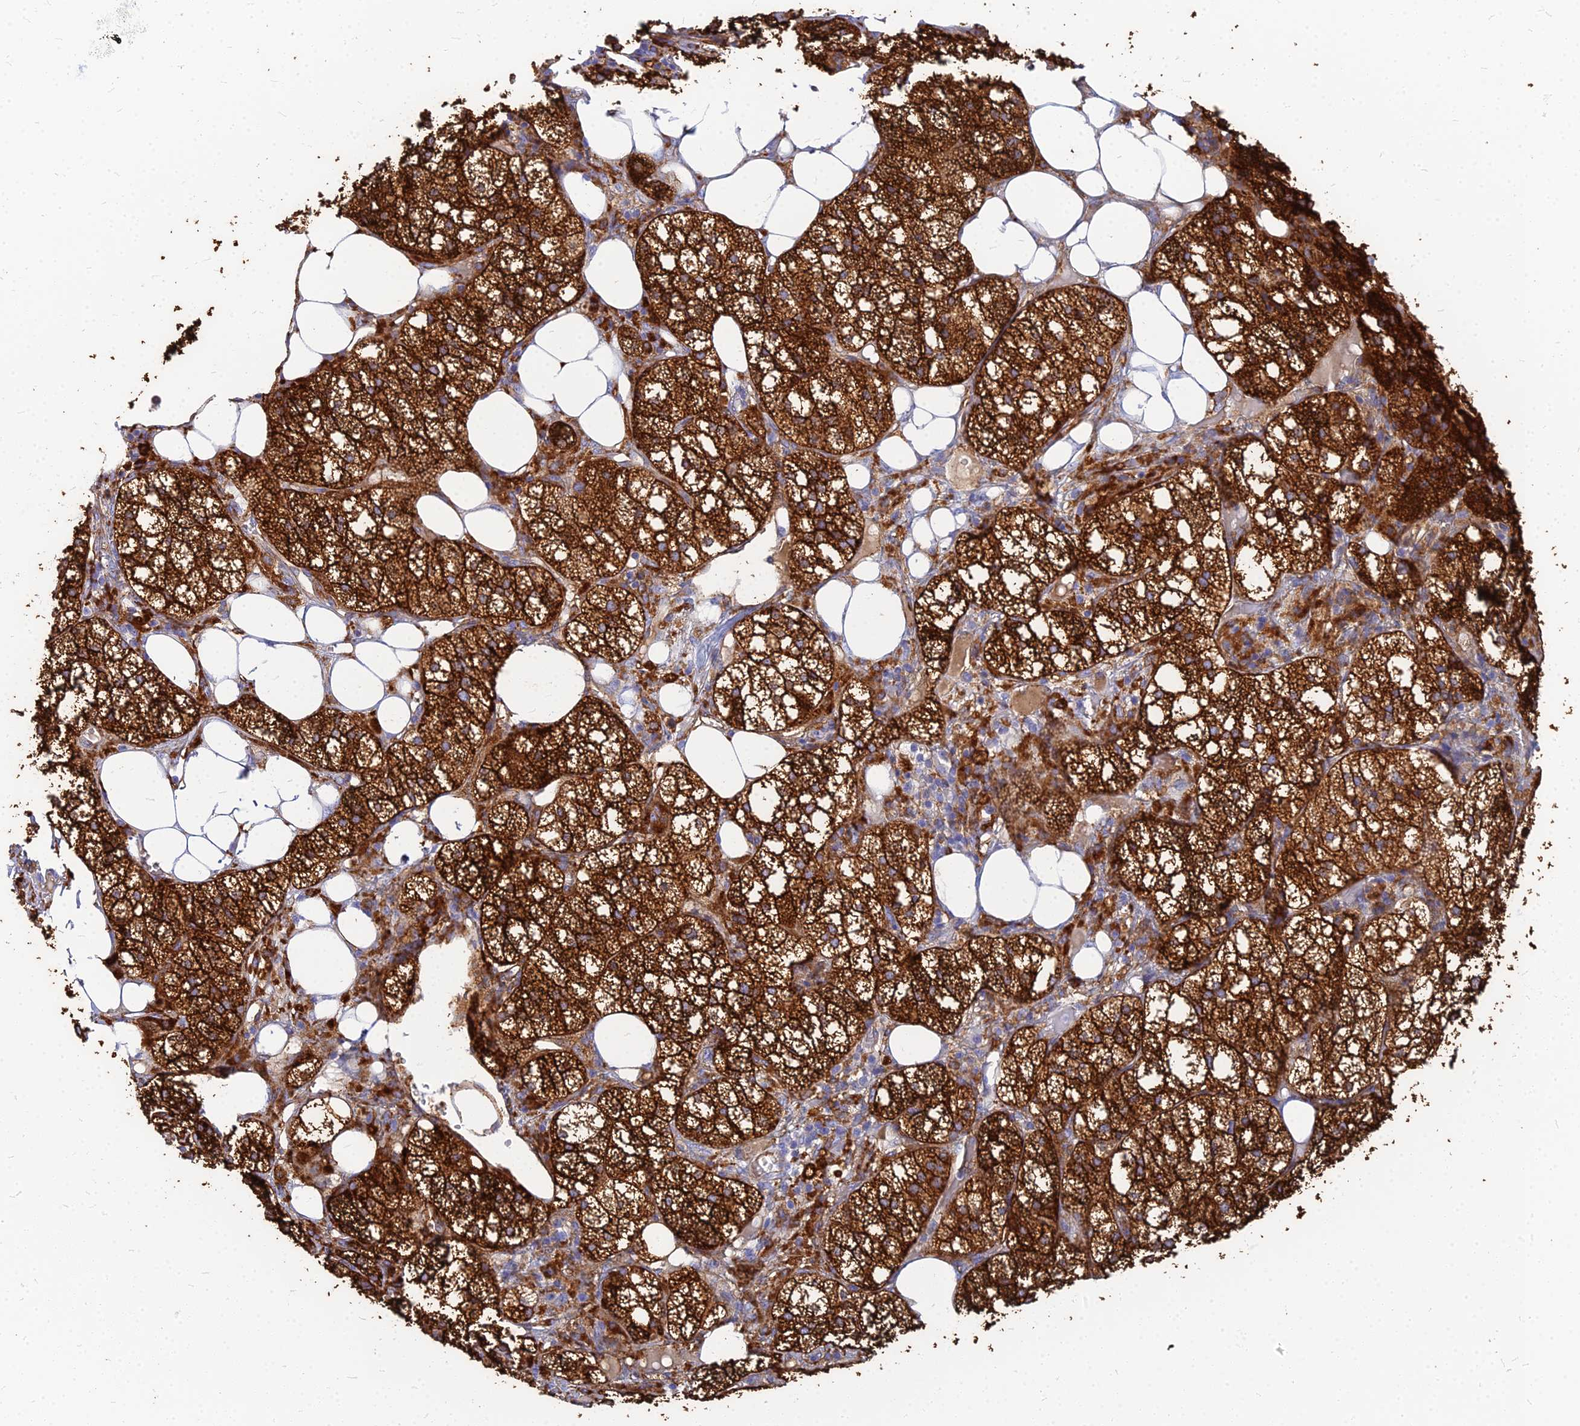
{"staining": {"intensity": "strong", "quantity": ">75%", "location": "cytoplasmic/membranous"}, "tissue": "adrenal gland", "cell_type": "Glandular cells", "image_type": "normal", "snomed": [{"axis": "morphology", "description": "Normal tissue, NOS"}, {"axis": "topography", "description": "Adrenal gland"}], "caption": "Protein analysis of benign adrenal gland exhibits strong cytoplasmic/membranous positivity in approximately >75% of glandular cells. The protein of interest is stained brown, and the nuclei are stained in blue (DAB IHC with brightfield microscopy, high magnification).", "gene": "VAT1", "patient": {"sex": "female", "age": 61}}